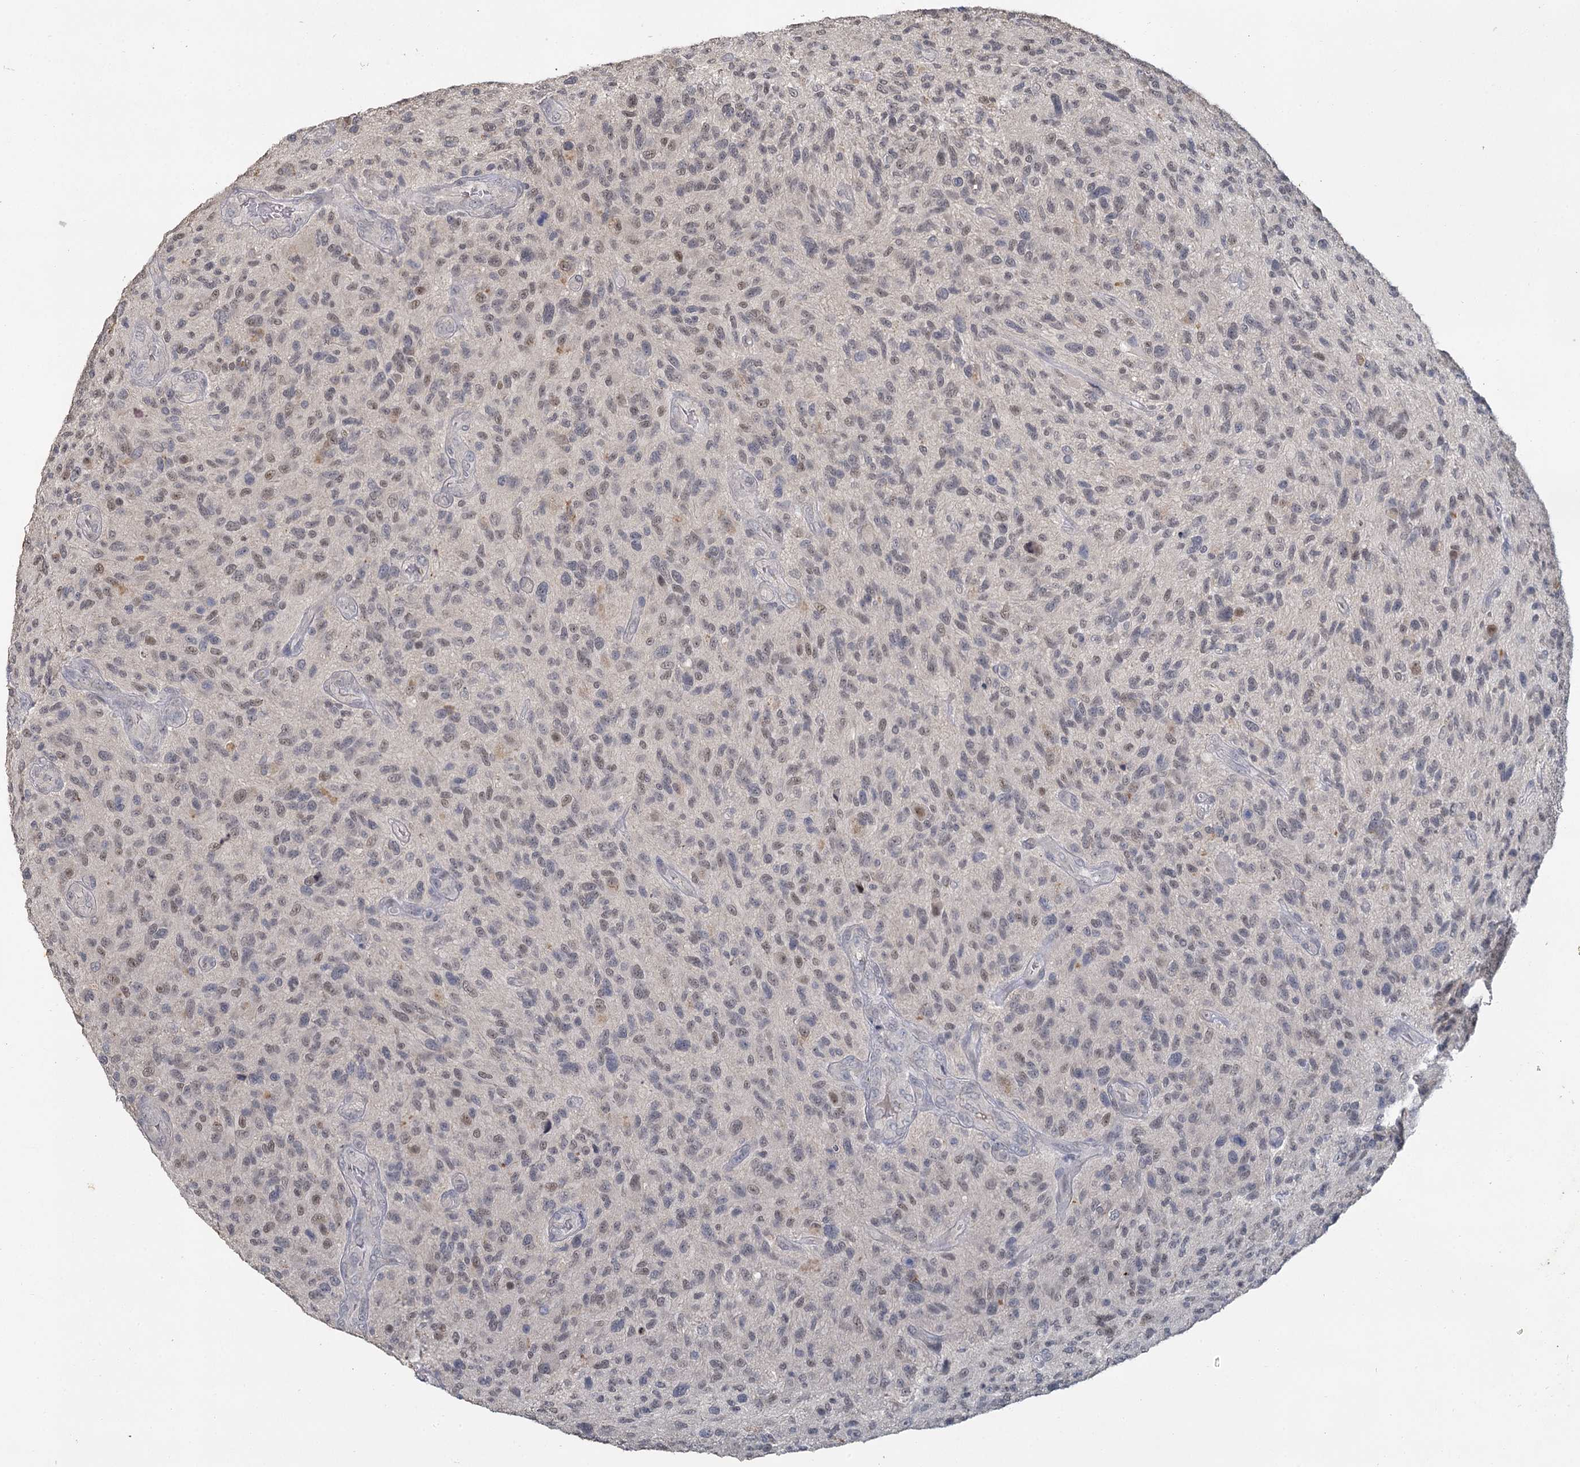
{"staining": {"intensity": "weak", "quantity": "<25%", "location": "nuclear"}, "tissue": "glioma", "cell_type": "Tumor cells", "image_type": "cancer", "snomed": [{"axis": "morphology", "description": "Glioma, malignant, High grade"}, {"axis": "topography", "description": "Brain"}], "caption": "The image reveals no staining of tumor cells in malignant glioma (high-grade). The staining is performed using DAB brown chromogen with nuclei counter-stained in using hematoxylin.", "gene": "MUCL1", "patient": {"sex": "male", "age": 47}}